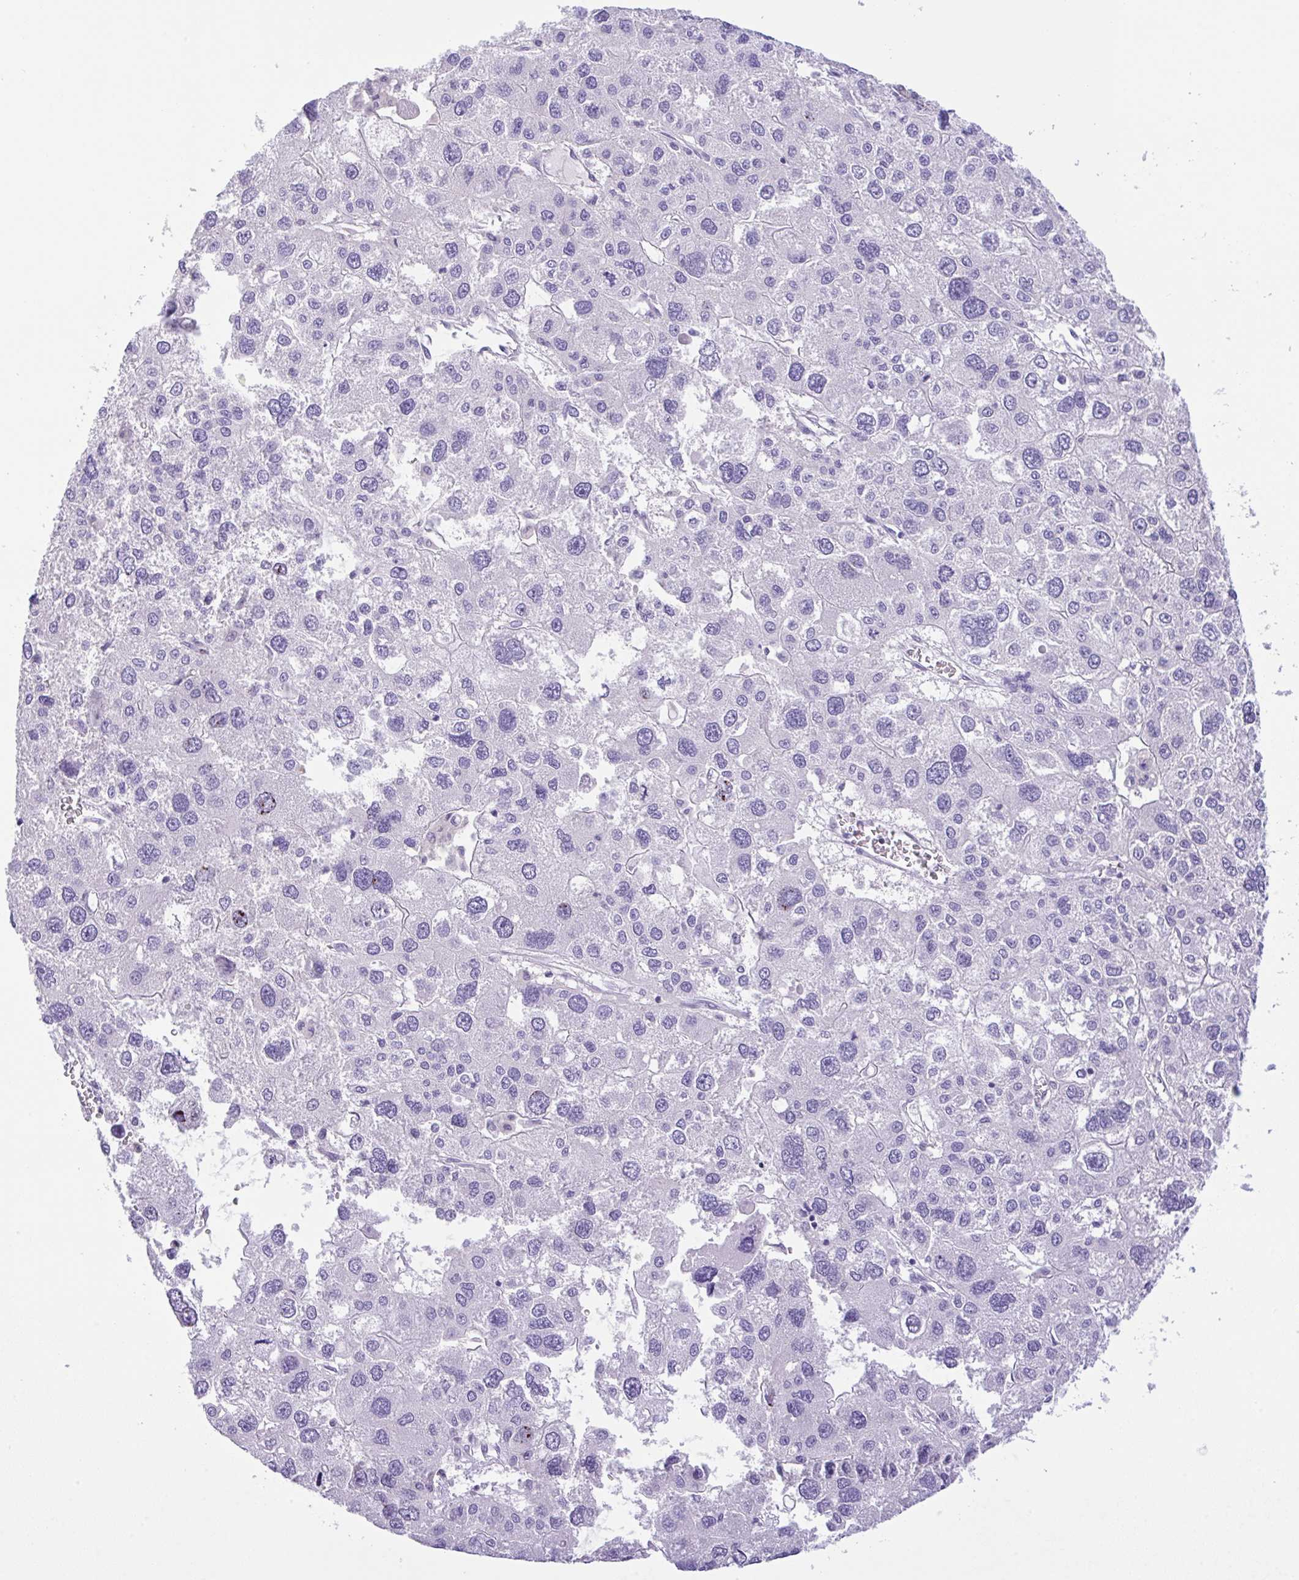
{"staining": {"intensity": "negative", "quantity": "none", "location": "none"}, "tissue": "liver cancer", "cell_type": "Tumor cells", "image_type": "cancer", "snomed": [{"axis": "morphology", "description": "Carcinoma, Hepatocellular, NOS"}, {"axis": "topography", "description": "Liver"}], "caption": "Tumor cells show no significant protein expression in liver cancer.", "gene": "NCF1", "patient": {"sex": "male", "age": 73}}